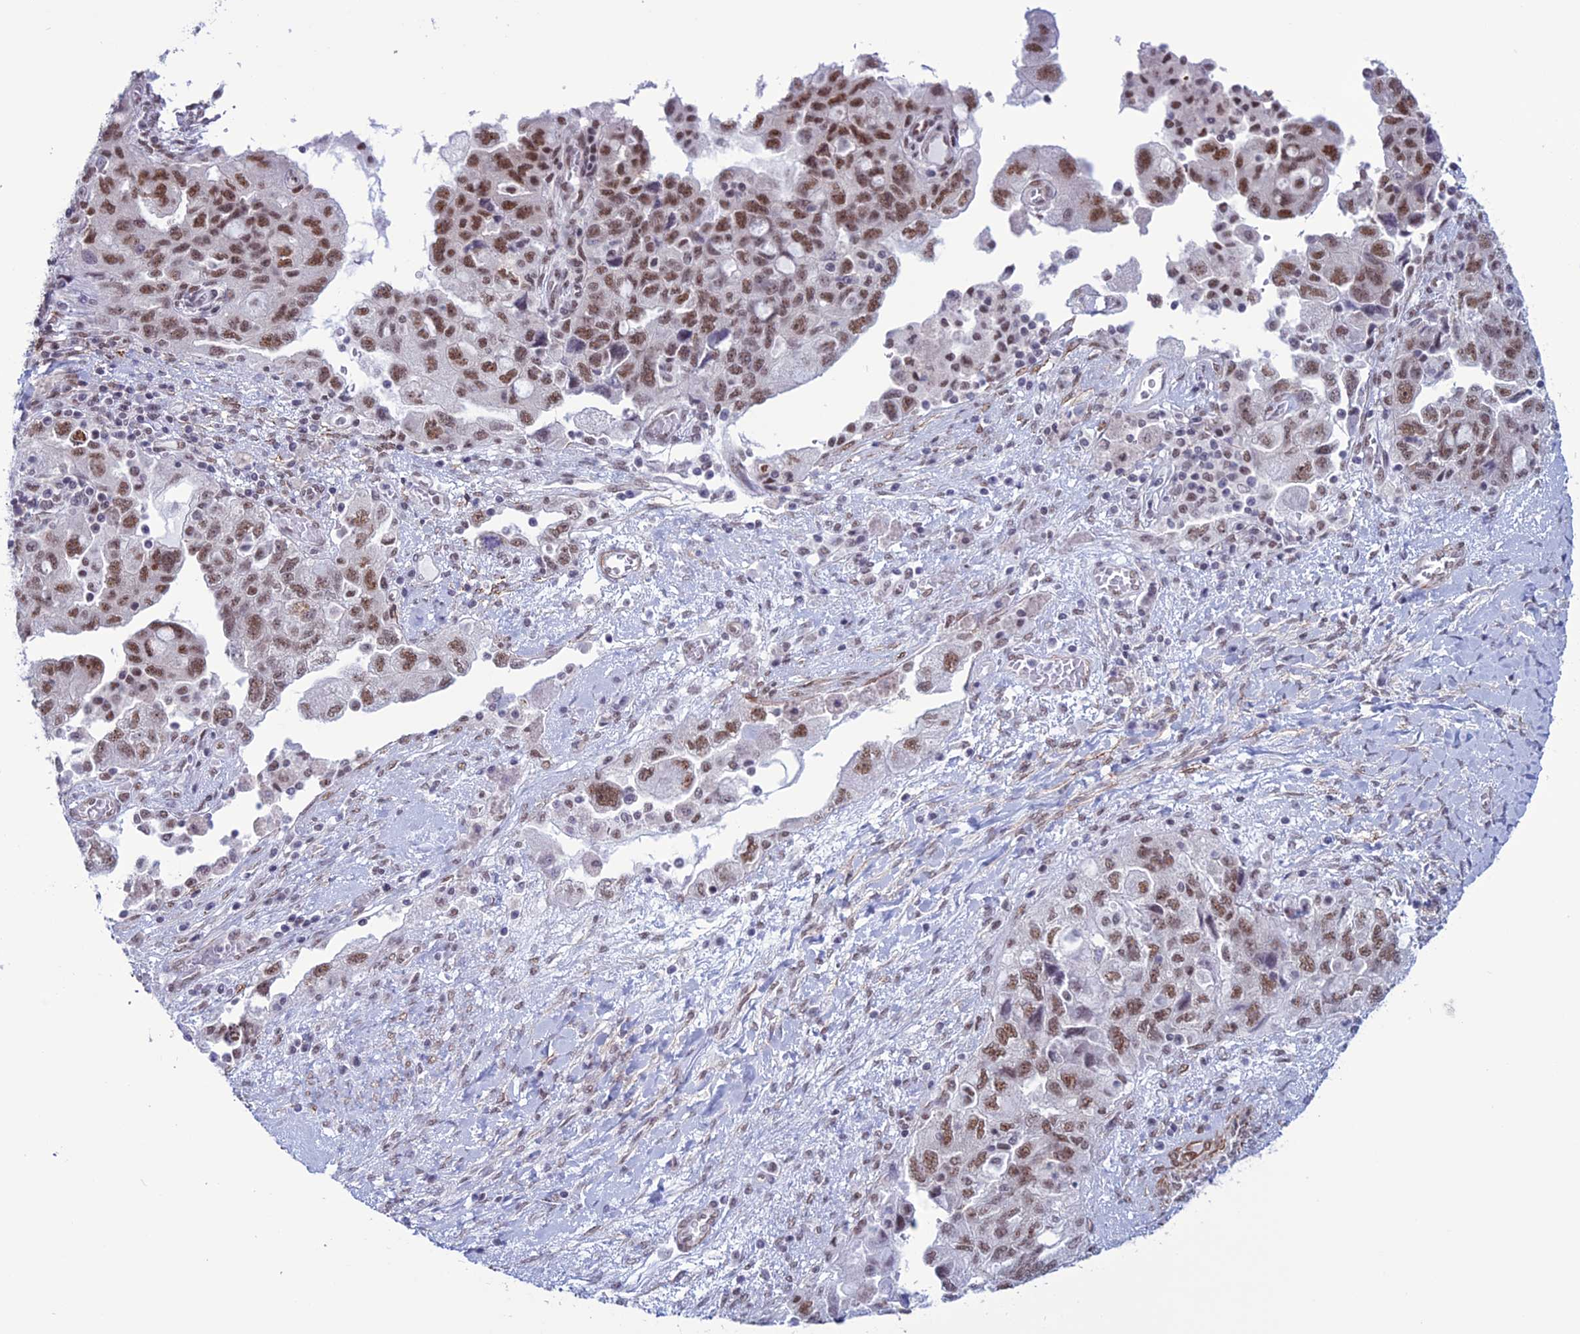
{"staining": {"intensity": "moderate", "quantity": ">75%", "location": "nuclear"}, "tissue": "ovarian cancer", "cell_type": "Tumor cells", "image_type": "cancer", "snomed": [{"axis": "morphology", "description": "Carcinoma, NOS"}, {"axis": "morphology", "description": "Cystadenocarcinoma, serous, NOS"}, {"axis": "topography", "description": "Ovary"}], "caption": "An image of ovarian serous cystadenocarcinoma stained for a protein exhibits moderate nuclear brown staining in tumor cells.", "gene": "U2AF1", "patient": {"sex": "female", "age": 69}}